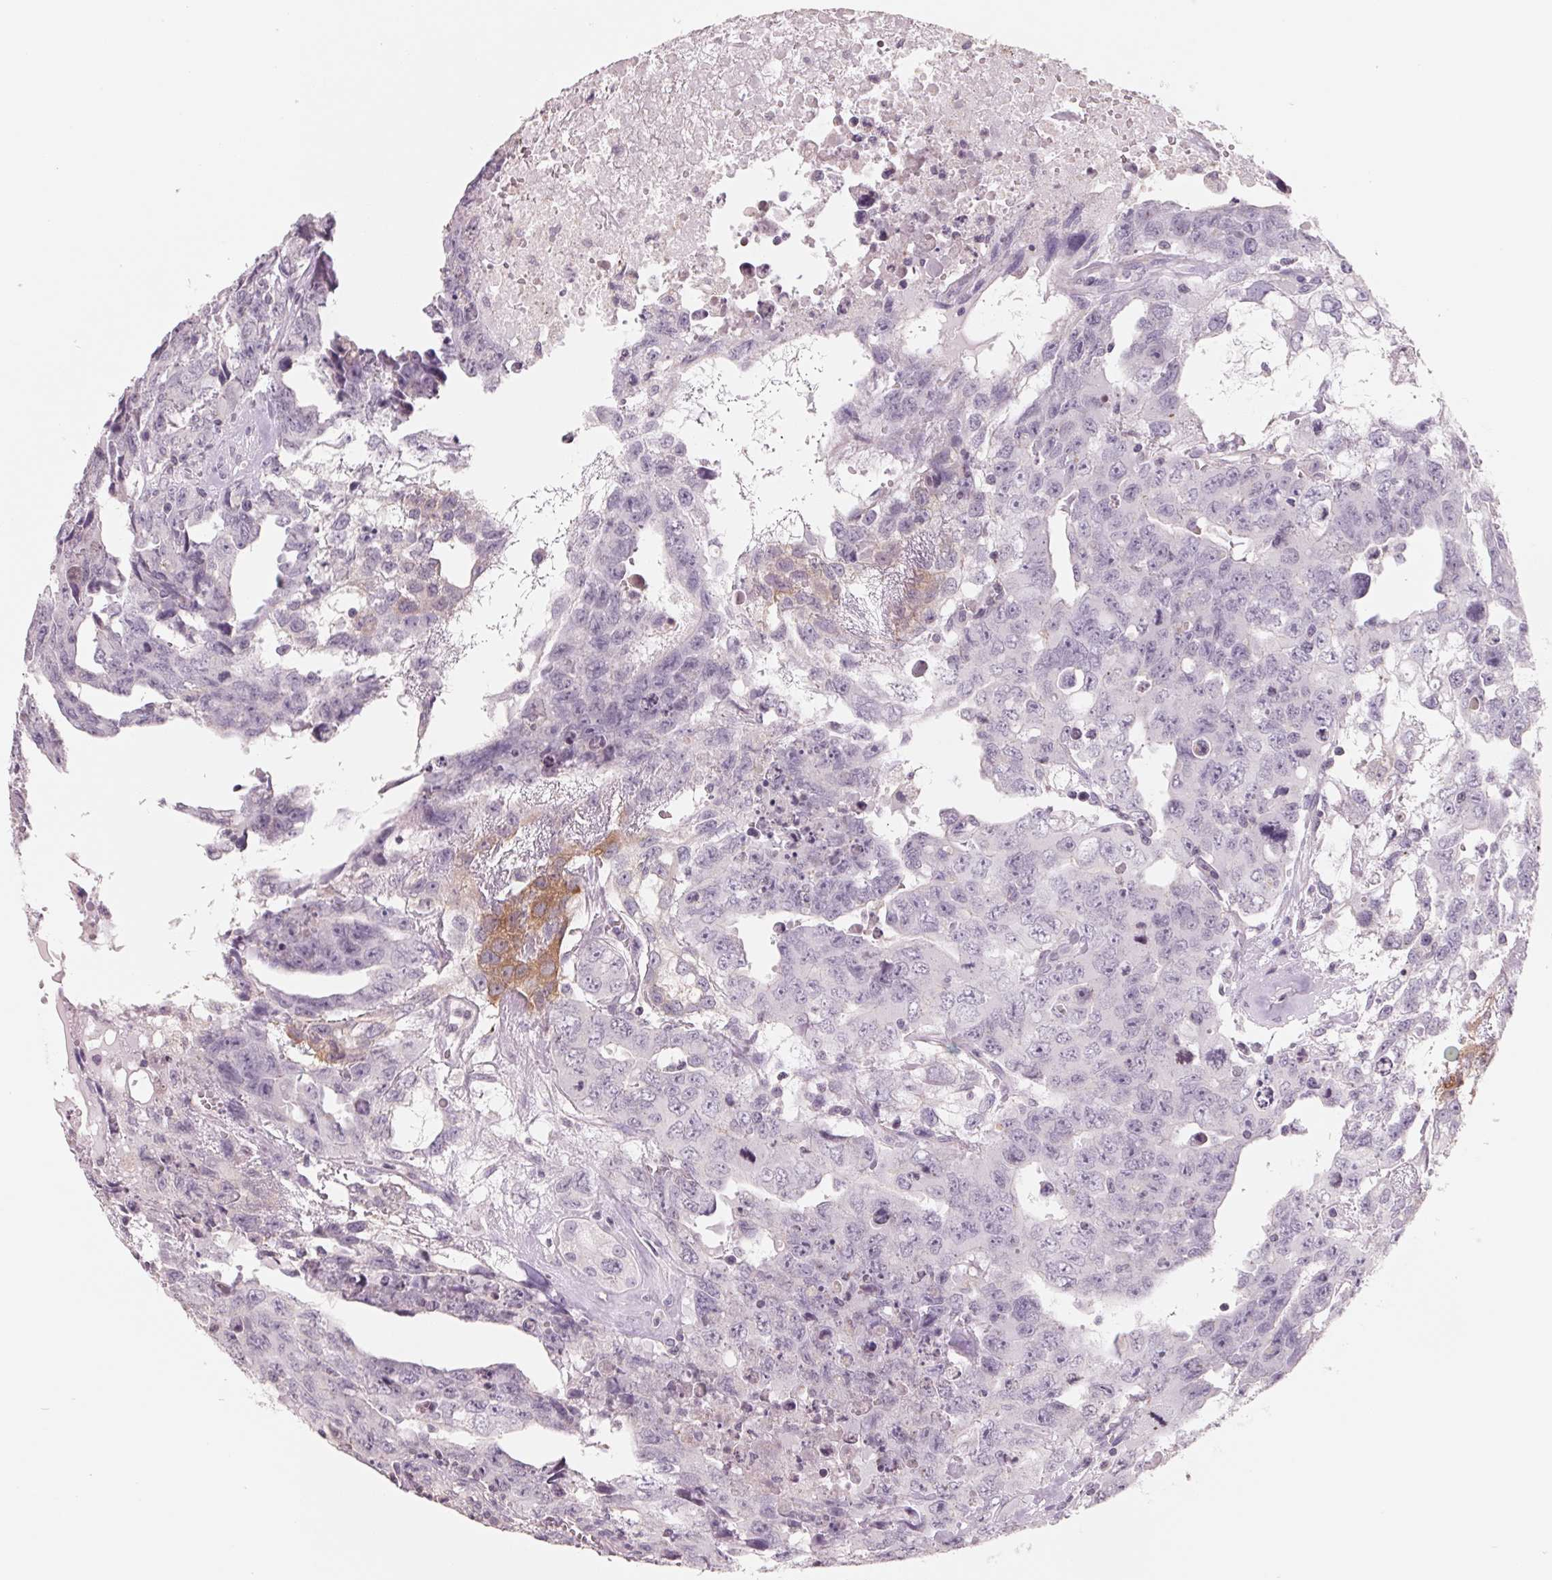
{"staining": {"intensity": "negative", "quantity": "none", "location": "none"}, "tissue": "testis cancer", "cell_type": "Tumor cells", "image_type": "cancer", "snomed": [{"axis": "morphology", "description": "Carcinoma, Embryonal, NOS"}, {"axis": "topography", "description": "Testis"}], "caption": "DAB immunohistochemical staining of human embryonal carcinoma (testis) demonstrates no significant positivity in tumor cells.", "gene": "FTCD", "patient": {"sex": "male", "age": 24}}